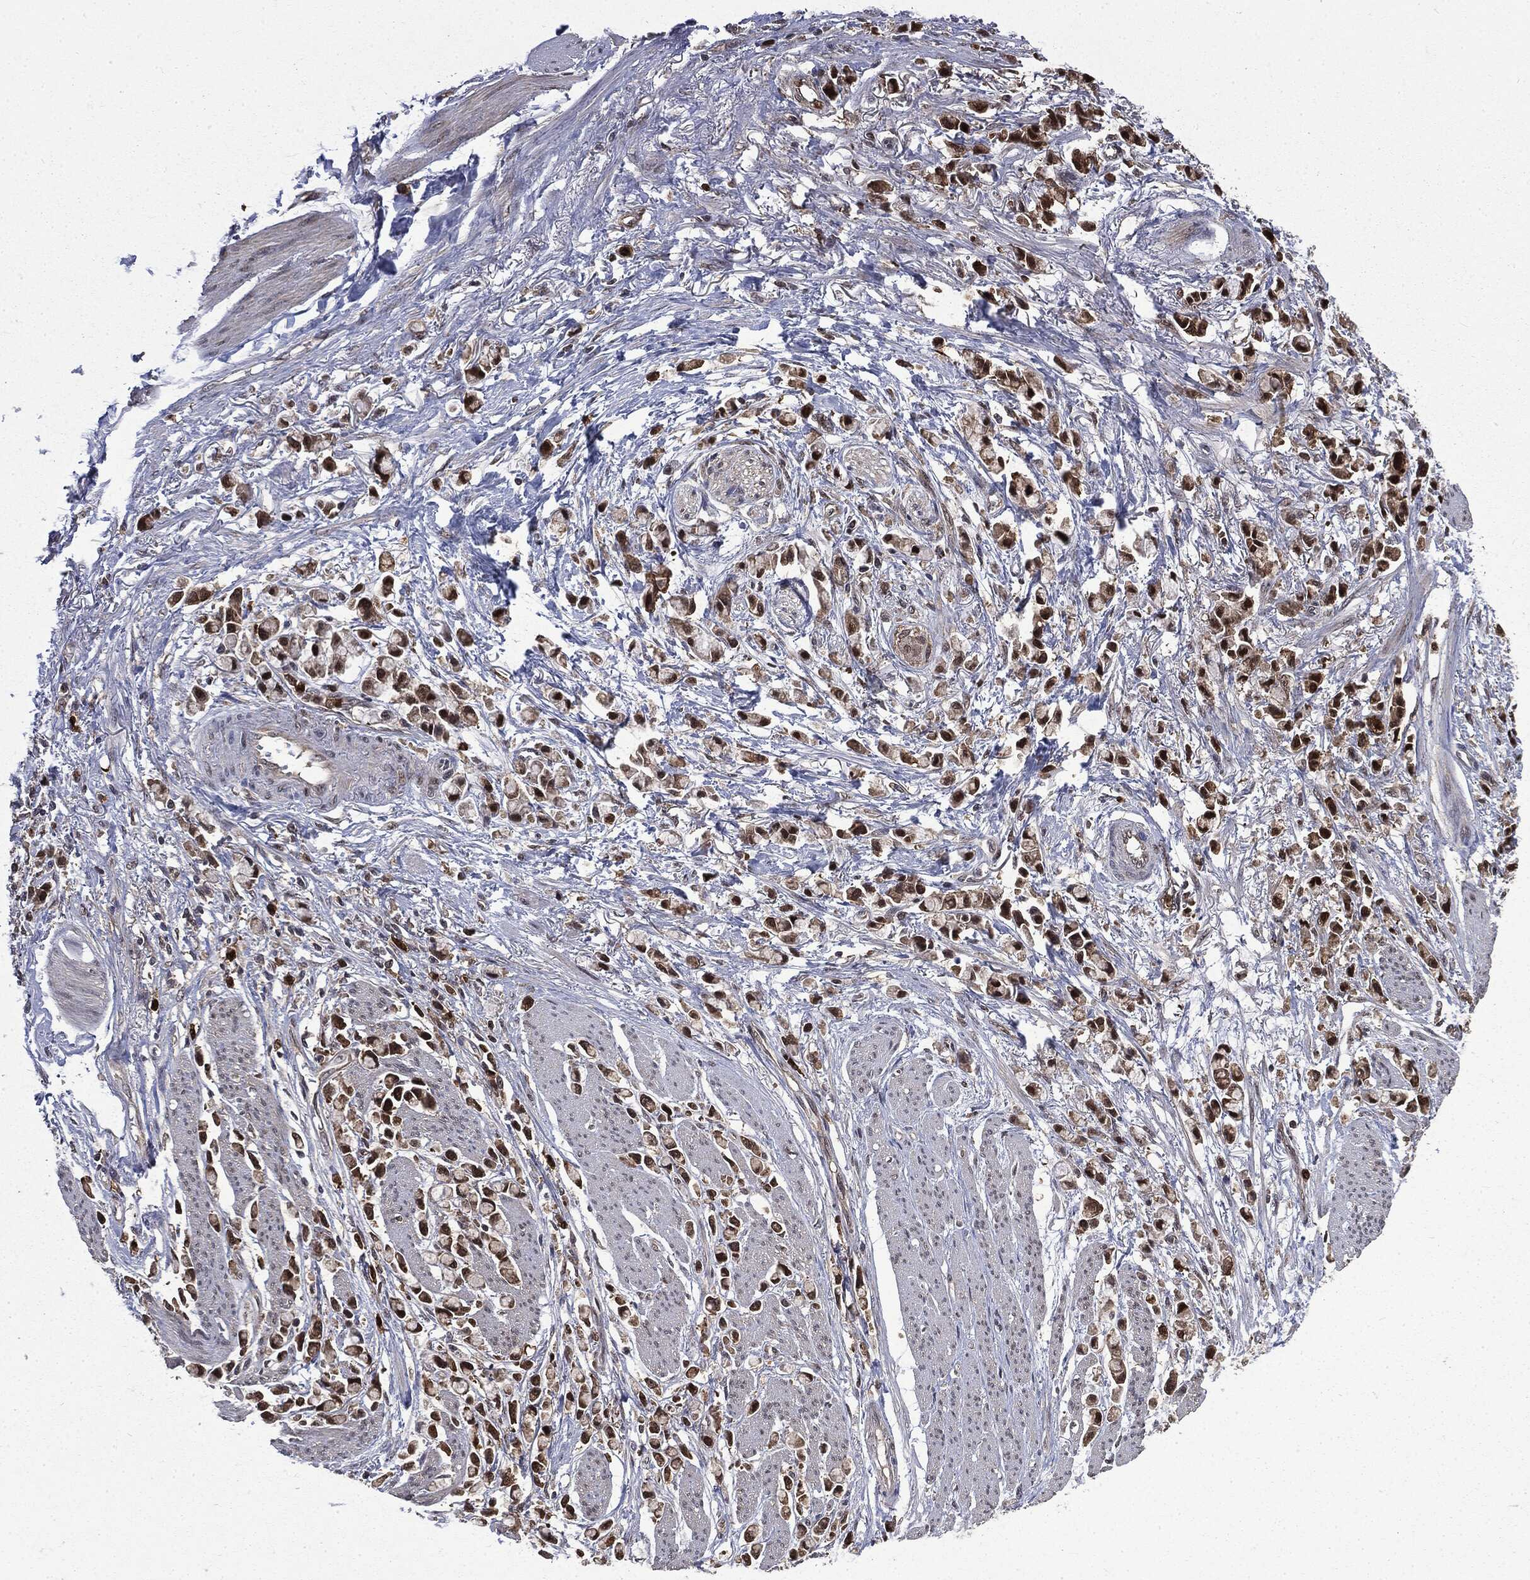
{"staining": {"intensity": "strong", "quantity": ">75%", "location": "cytoplasmic/membranous,nuclear"}, "tissue": "stomach cancer", "cell_type": "Tumor cells", "image_type": "cancer", "snomed": [{"axis": "morphology", "description": "Adenocarcinoma, NOS"}, {"axis": "topography", "description": "Stomach"}], "caption": "DAB (3,3'-diaminobenzidine) immunohistochemical staining of stomach cancer displays strong cytoplasmic/membranous and nuclear protein positivity in approximately >75% of tumor cells. The staining was performed using DAB (3,3'-diaminobenzidine), with brown indicating positive protein expression. Nuclei are stained blue with hematoxylin.", "gene": "GPI", "patient": {"sex": "female", "age": 81}}